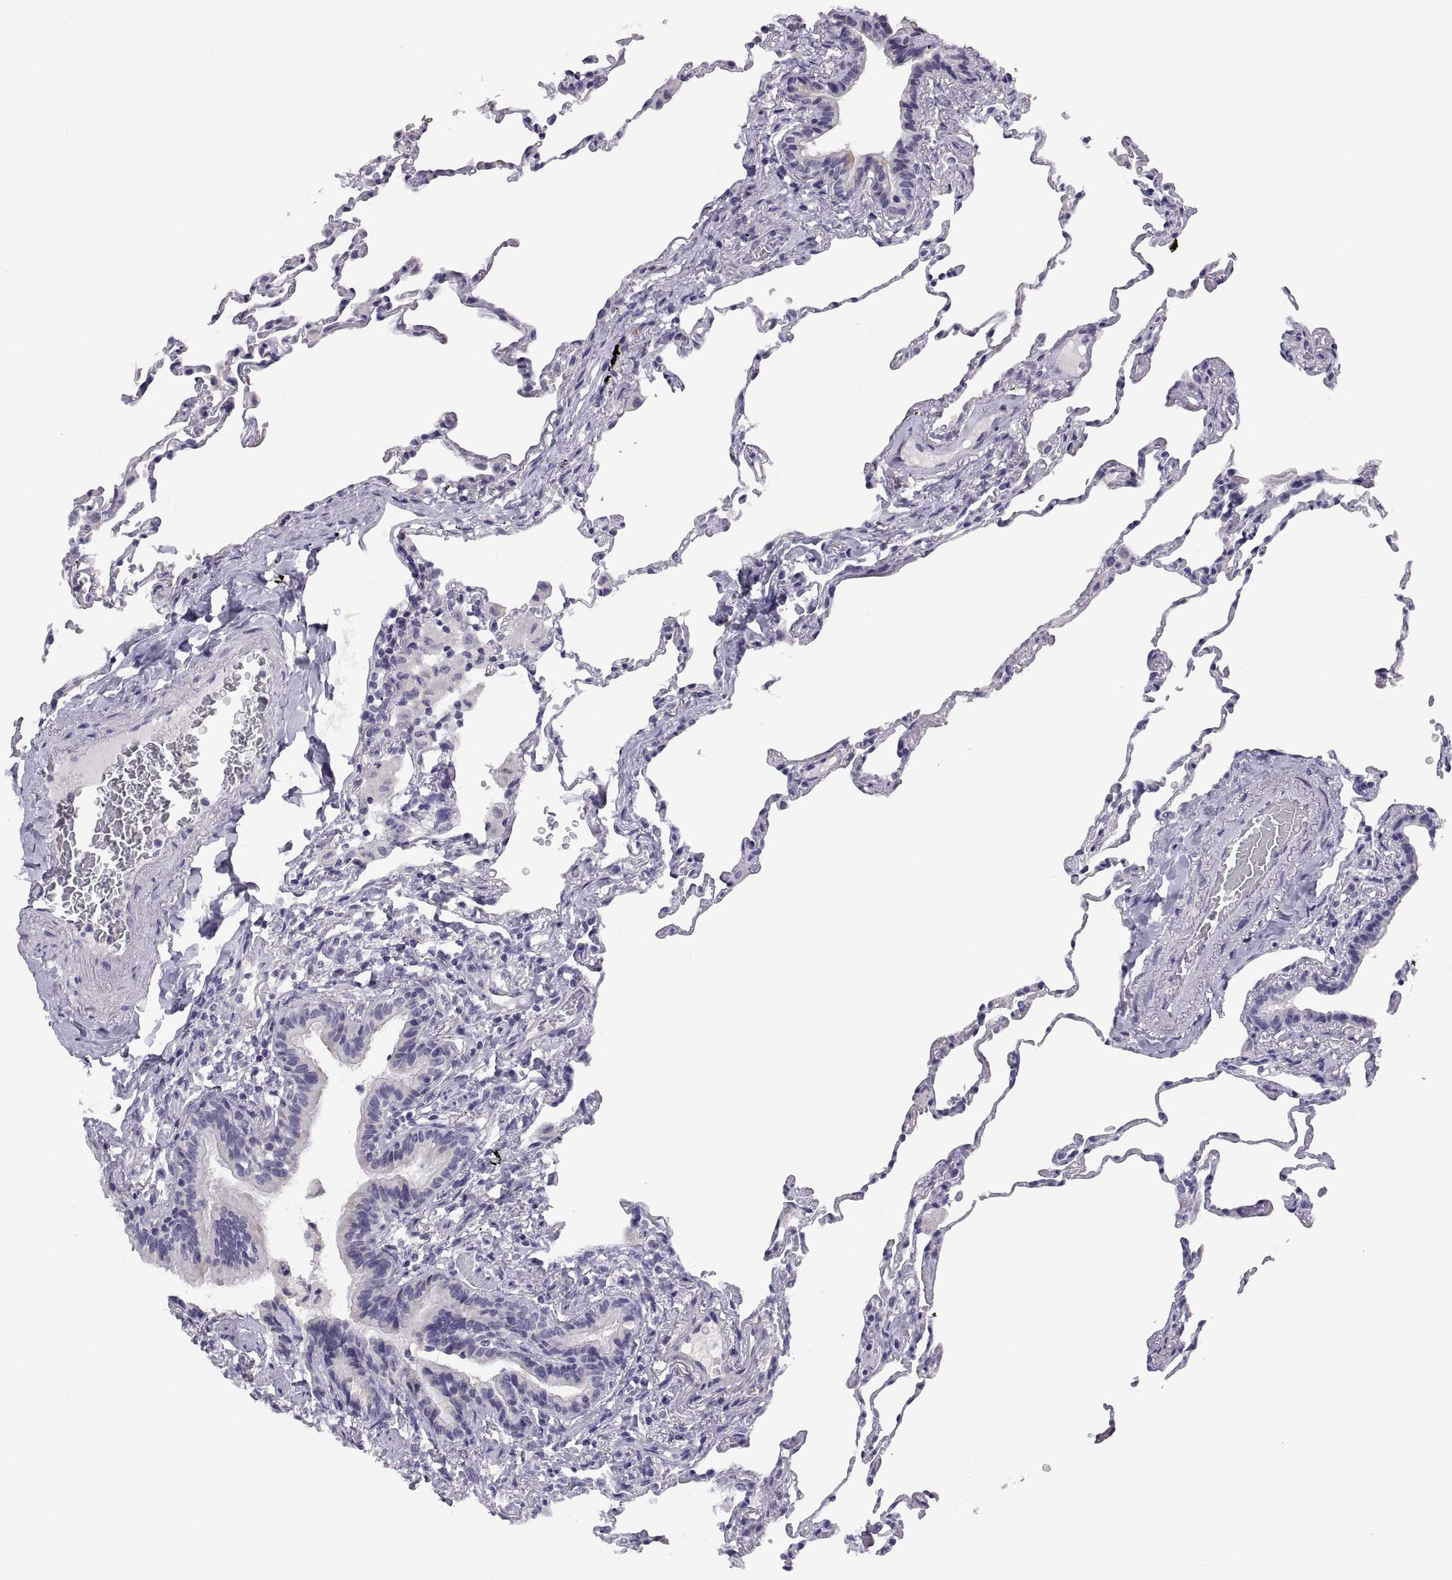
{"staining": {"intensity": "negative", "quantity": "none", "location": "none"}, "tissue": "lung", "cell_type": "Alveolar cells", "image_type": "normal", "snomed": [{"axis": "morphology", "description": "Normal tissue, NOS"}, {"axis": "topography", "description": "Lung"}], "caption": "DAB immunohistochemical staining of normal human lung shows no significant expression in alveolar cells.", "gene": "STRC", "patient": {"sex": "female", "age": 57}}